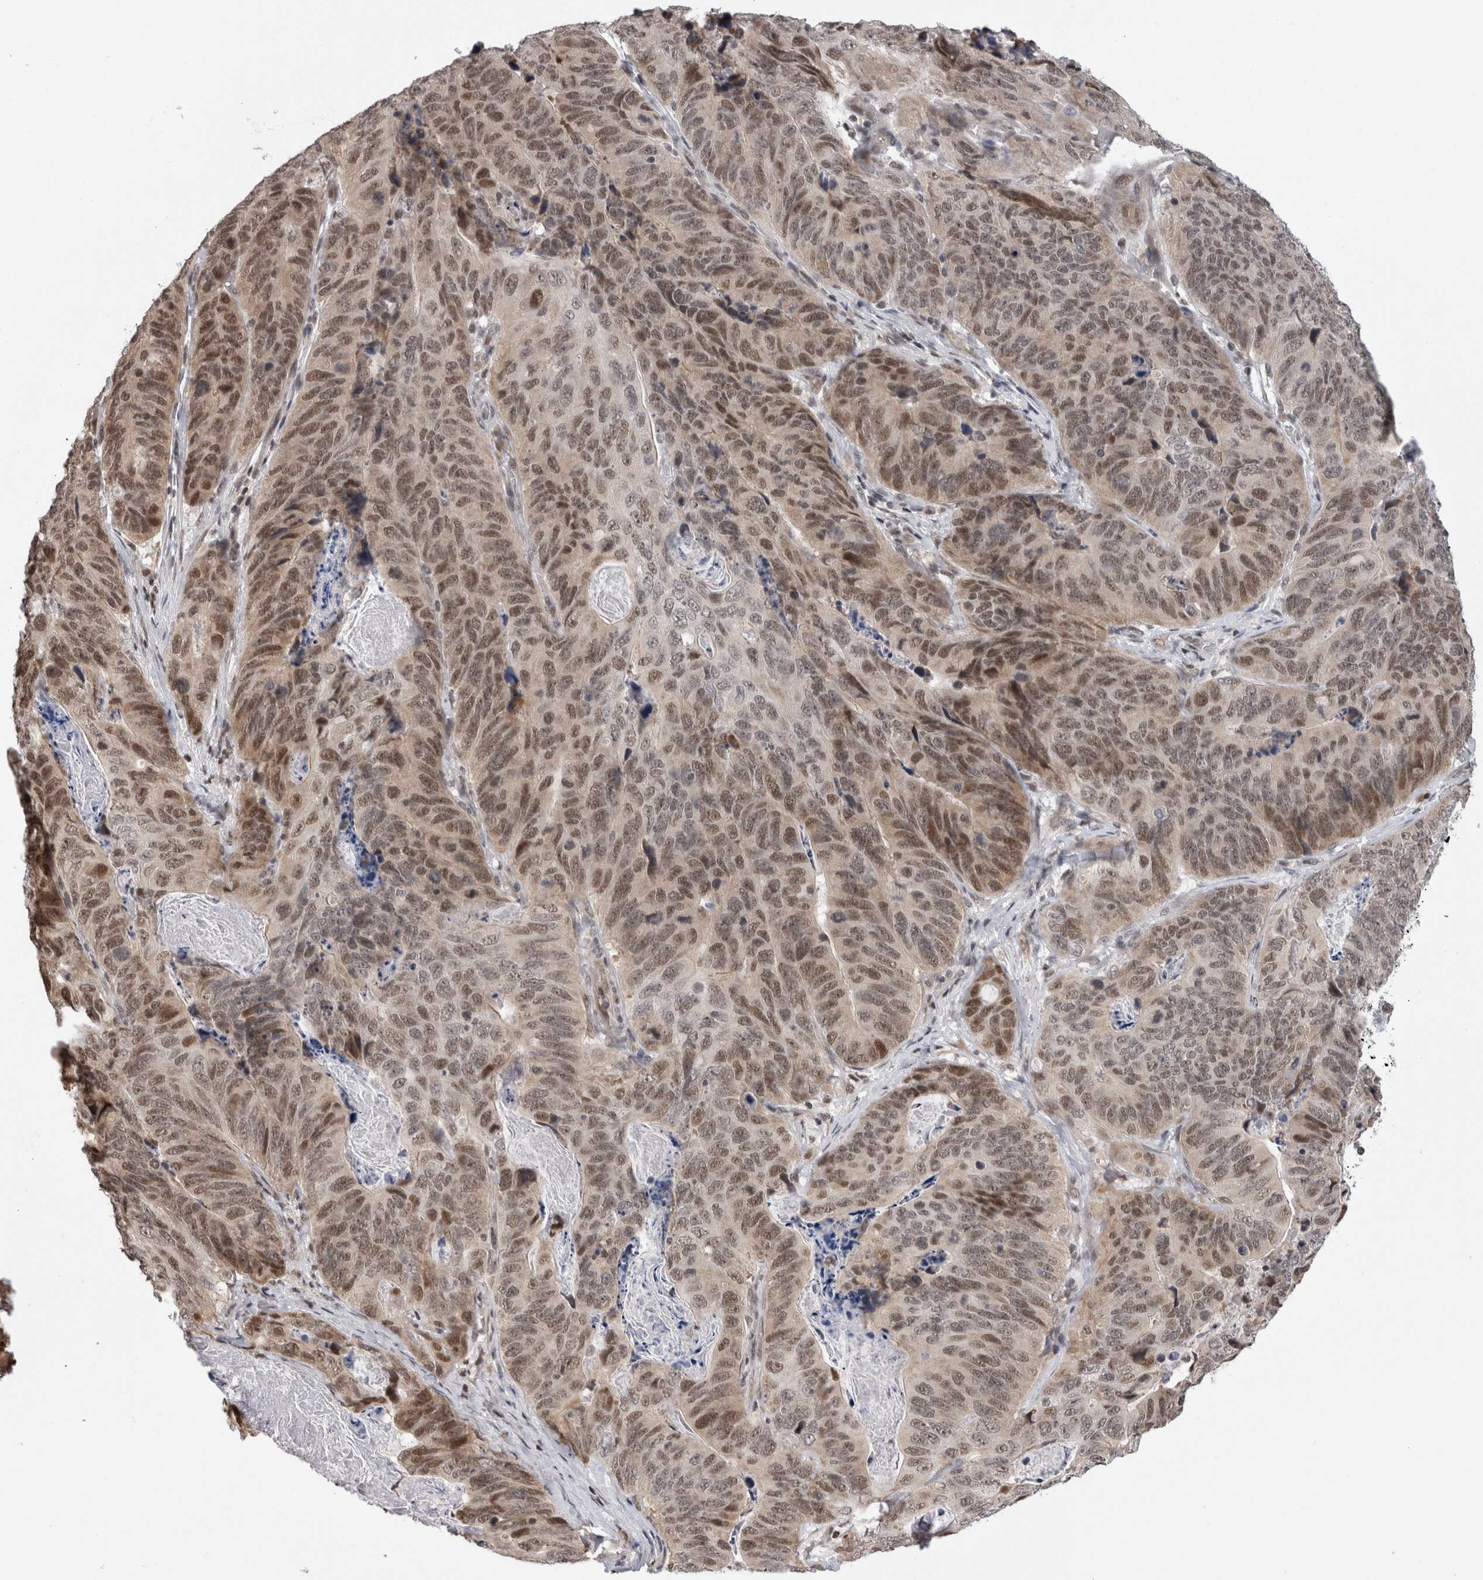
{"staining": {"intensity": "moderate", "quantity": ">75%", "location": "nuclear"}, "tissue": "stomach cancer", "cell_type": "Tumor cells", "image_type": "cancer", "snomed": [{"axis": "morphology", "description": "Normal tissue, NOS"}, {"axis": "morphology", "description": "Adenocarcinoma, NOS"}, {"axis": "topography", "description": "Stomach"}], "caption": "Immunohistochemical staining of stomach adenocarcinoma demonstrates moderate nuclear protein positivity in approximately >75% of tumor cells.", "gene": "ZBTB11", "patient": {"sex": "female", "age": 89}}